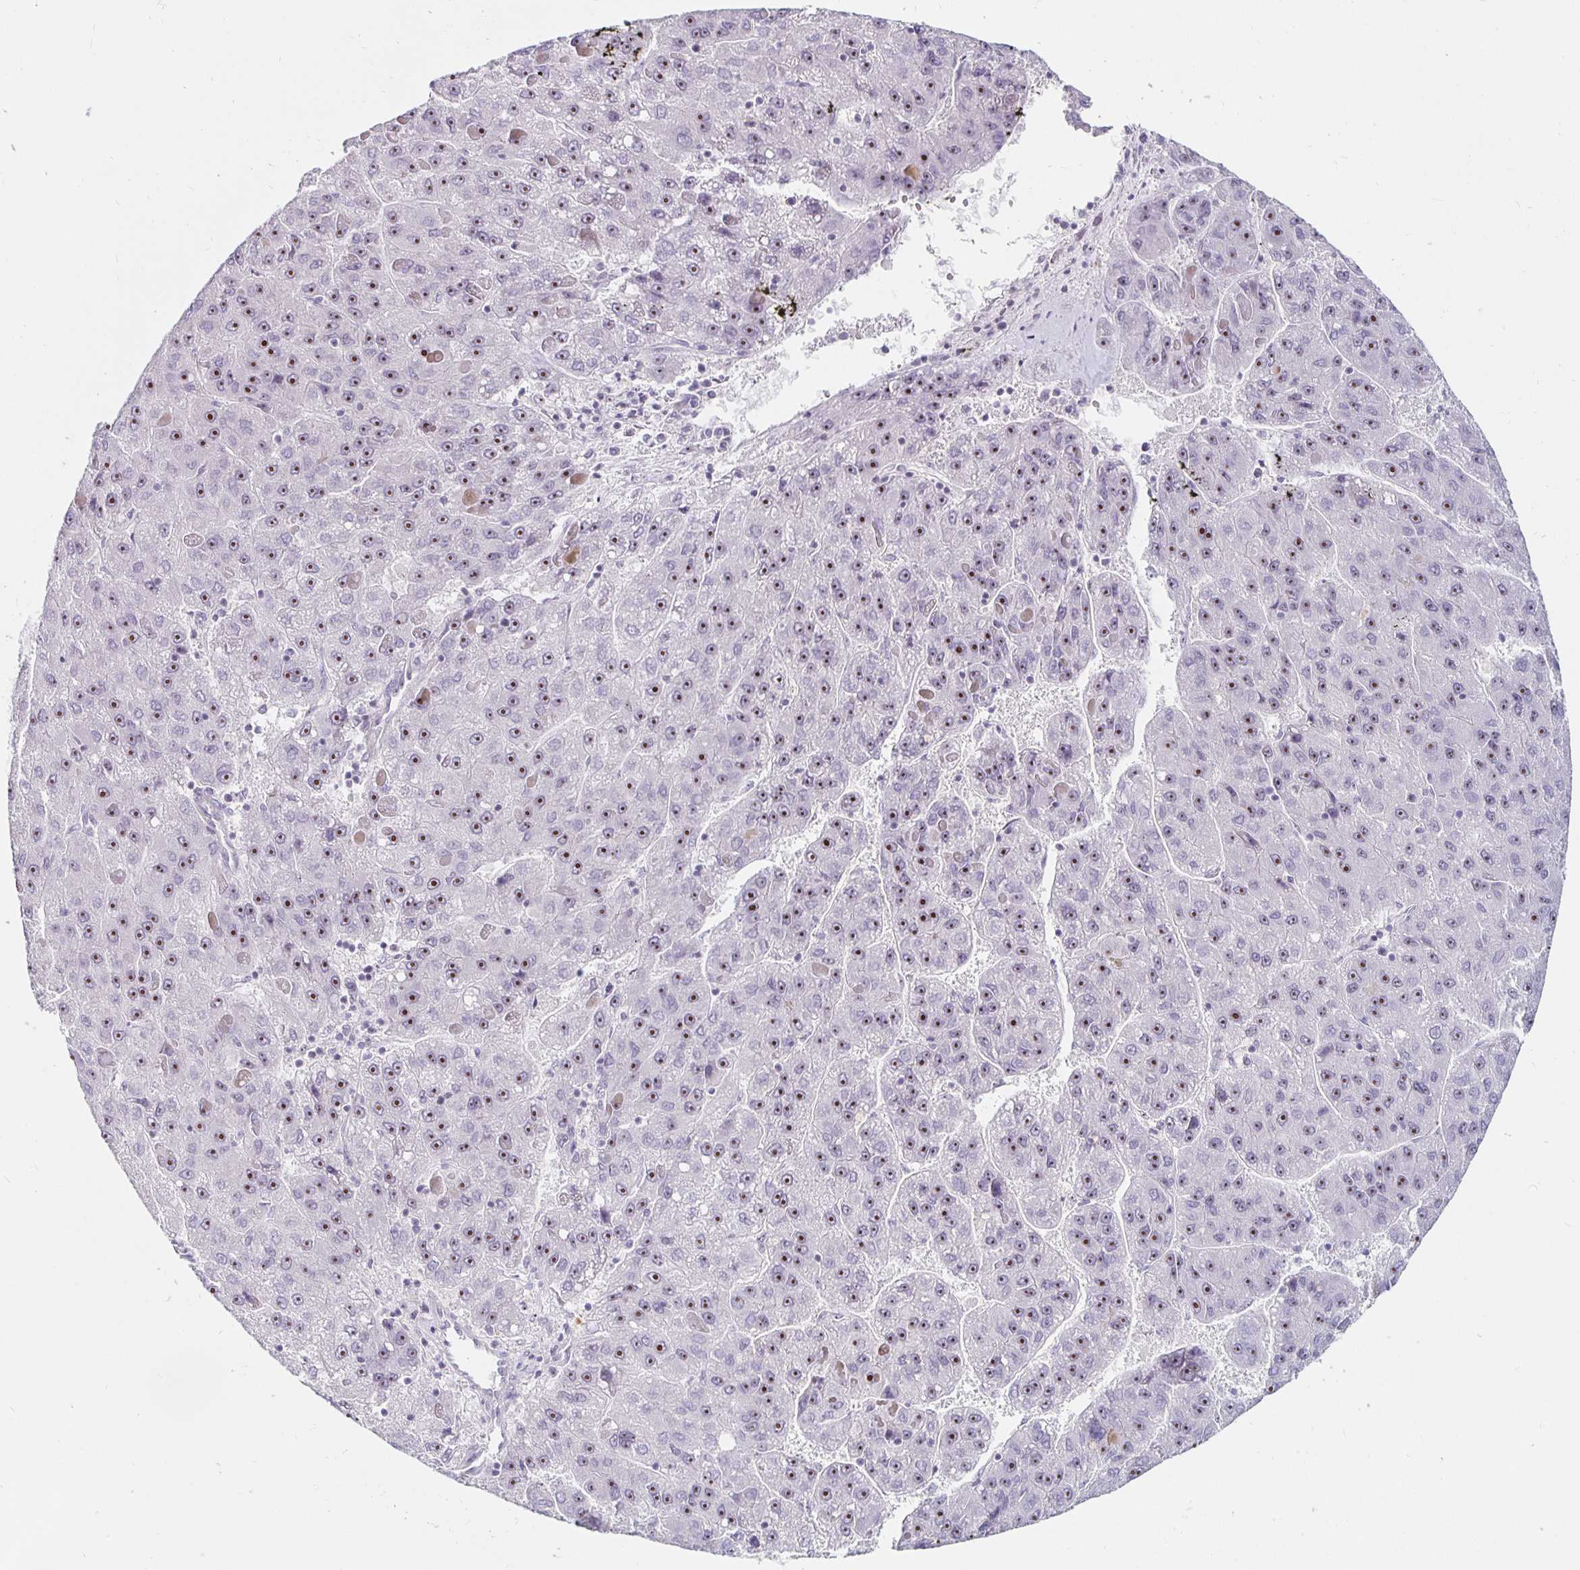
{"staining": {"intensity": "moderate", "quantity": ">75%", "location": "nuclear"}, "tissue": "liver cancer", "cell_type": "Tumor cells", "image_type": "cancer", "snomed": [{"axis": "morphology", "description": "Carcinoma, Hepatocellular, NOS"}, {"axis": "topography", "description": "Liver"}], "caption": "Liver hepatocellular carcinoma was stained to show a protein in brown. There is medium levels of moderate nuclear expression in approximately >75% of tumor cells. The staining was performed using DAB to visualize the protein expression in brown, while the nuclei were stained in blue with hematoxylin (Magnification: 20x).", "gene": "NUP85", "patient": {"sex": "female", "age": 82}}